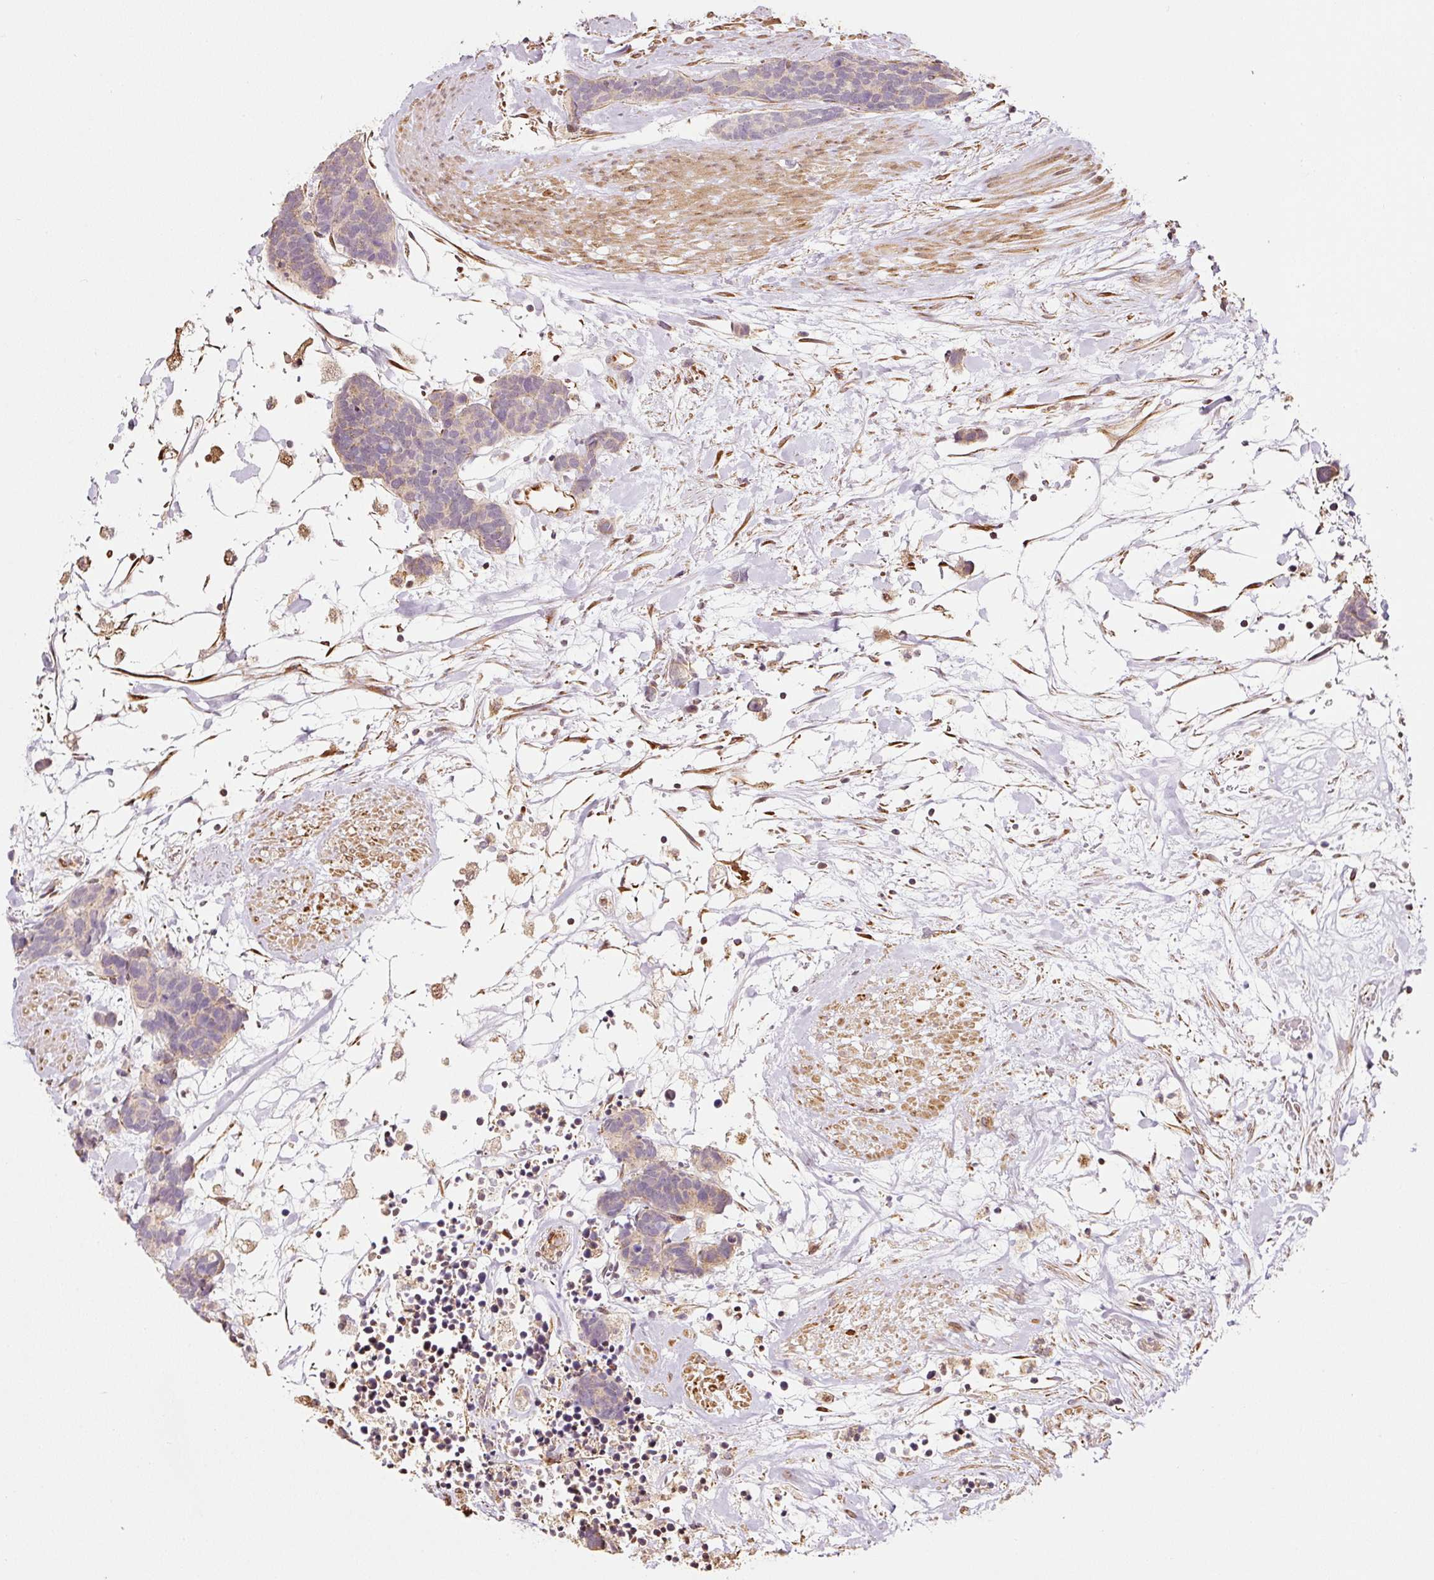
{"staining": {"intensity": "weak", "quantity": "<25%", "location": "cytoplasmic/membranous"}, "tissue": "carcinoid", "cell_type": "Tumor cells", "image_type": "cancer", "snomed": [{"axis": "morphology", "description": "Carcinoma, NOS"}, {"axis": "morphology", "description": "Carcinoid, malignant, NOS"}, {"axis": "topography", "description": "Urinary bladder"}], "caption": "Immunohistochemical staining of carcinoid shows no significant positivity in tumor cells. The staining was performed using DAB to visualize the protein expression in brown, while the nuclei were stained in blue with hematoxylin (Magnification: 20x).", "gene": "ETF1", "patient": {"sex": "male", "age": 57}}